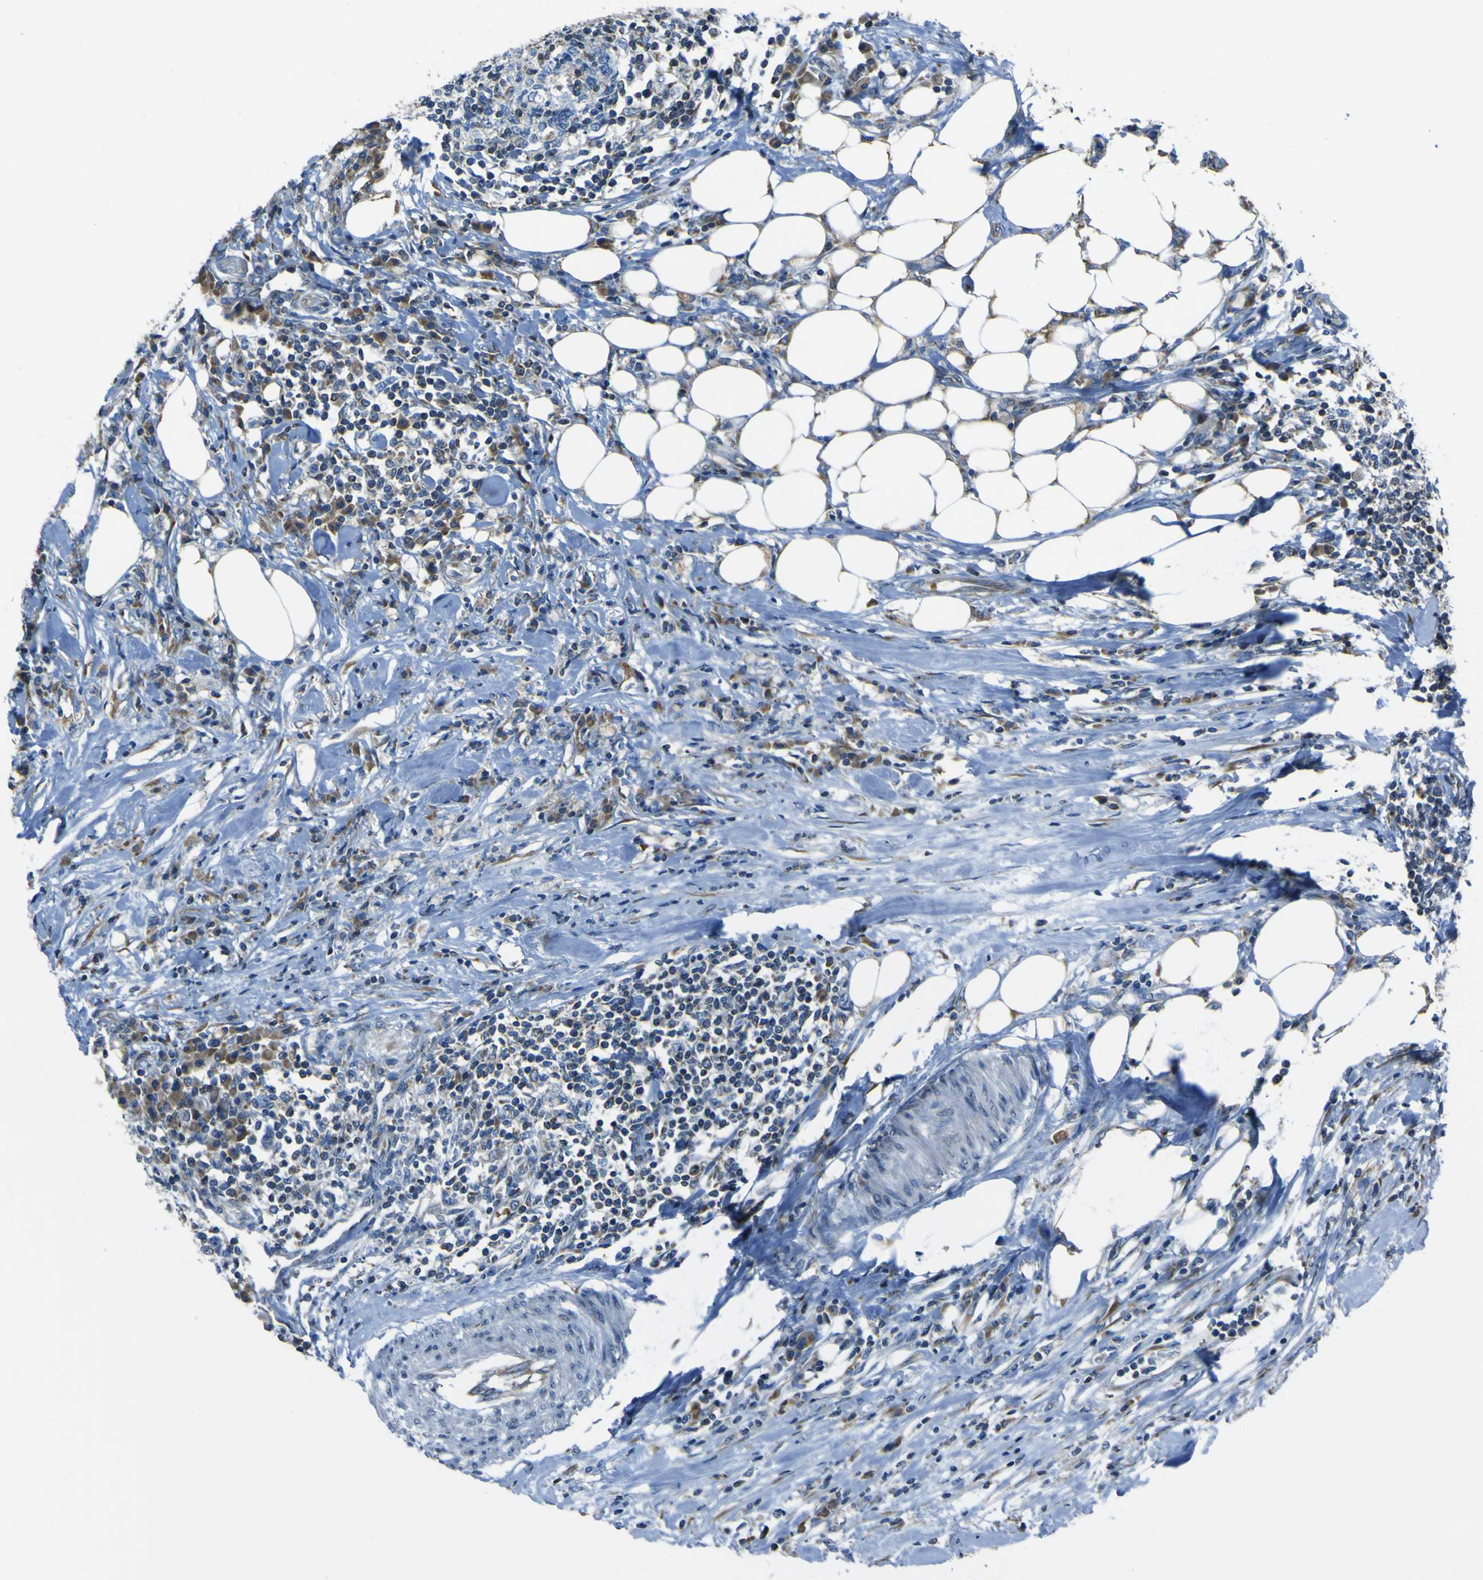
{"staining": {"intensity": "moderate", "quantity": ">75%", "location": "cytoplasmic/membranous"}, "tissue": "colorectal cancer", "cell_type": "Tumor cells", "image_type": "cancer", "snomed": [{"axis": "morphology", "description": "Adenocarcinoma, NOS"}, {"axis": "topography", "description": "Colon"}], "caption": "Immunohistochemical staining of colorectal adenocarcinoma shows medium levels of moderate cytoplasmic/membranous expression in approximately >75% of tumor cells. (DAB = brown stain, brightfield microscopy at high magnification).", "gene": "STIM1", "patient": {"sex": "male", "age": 71}}